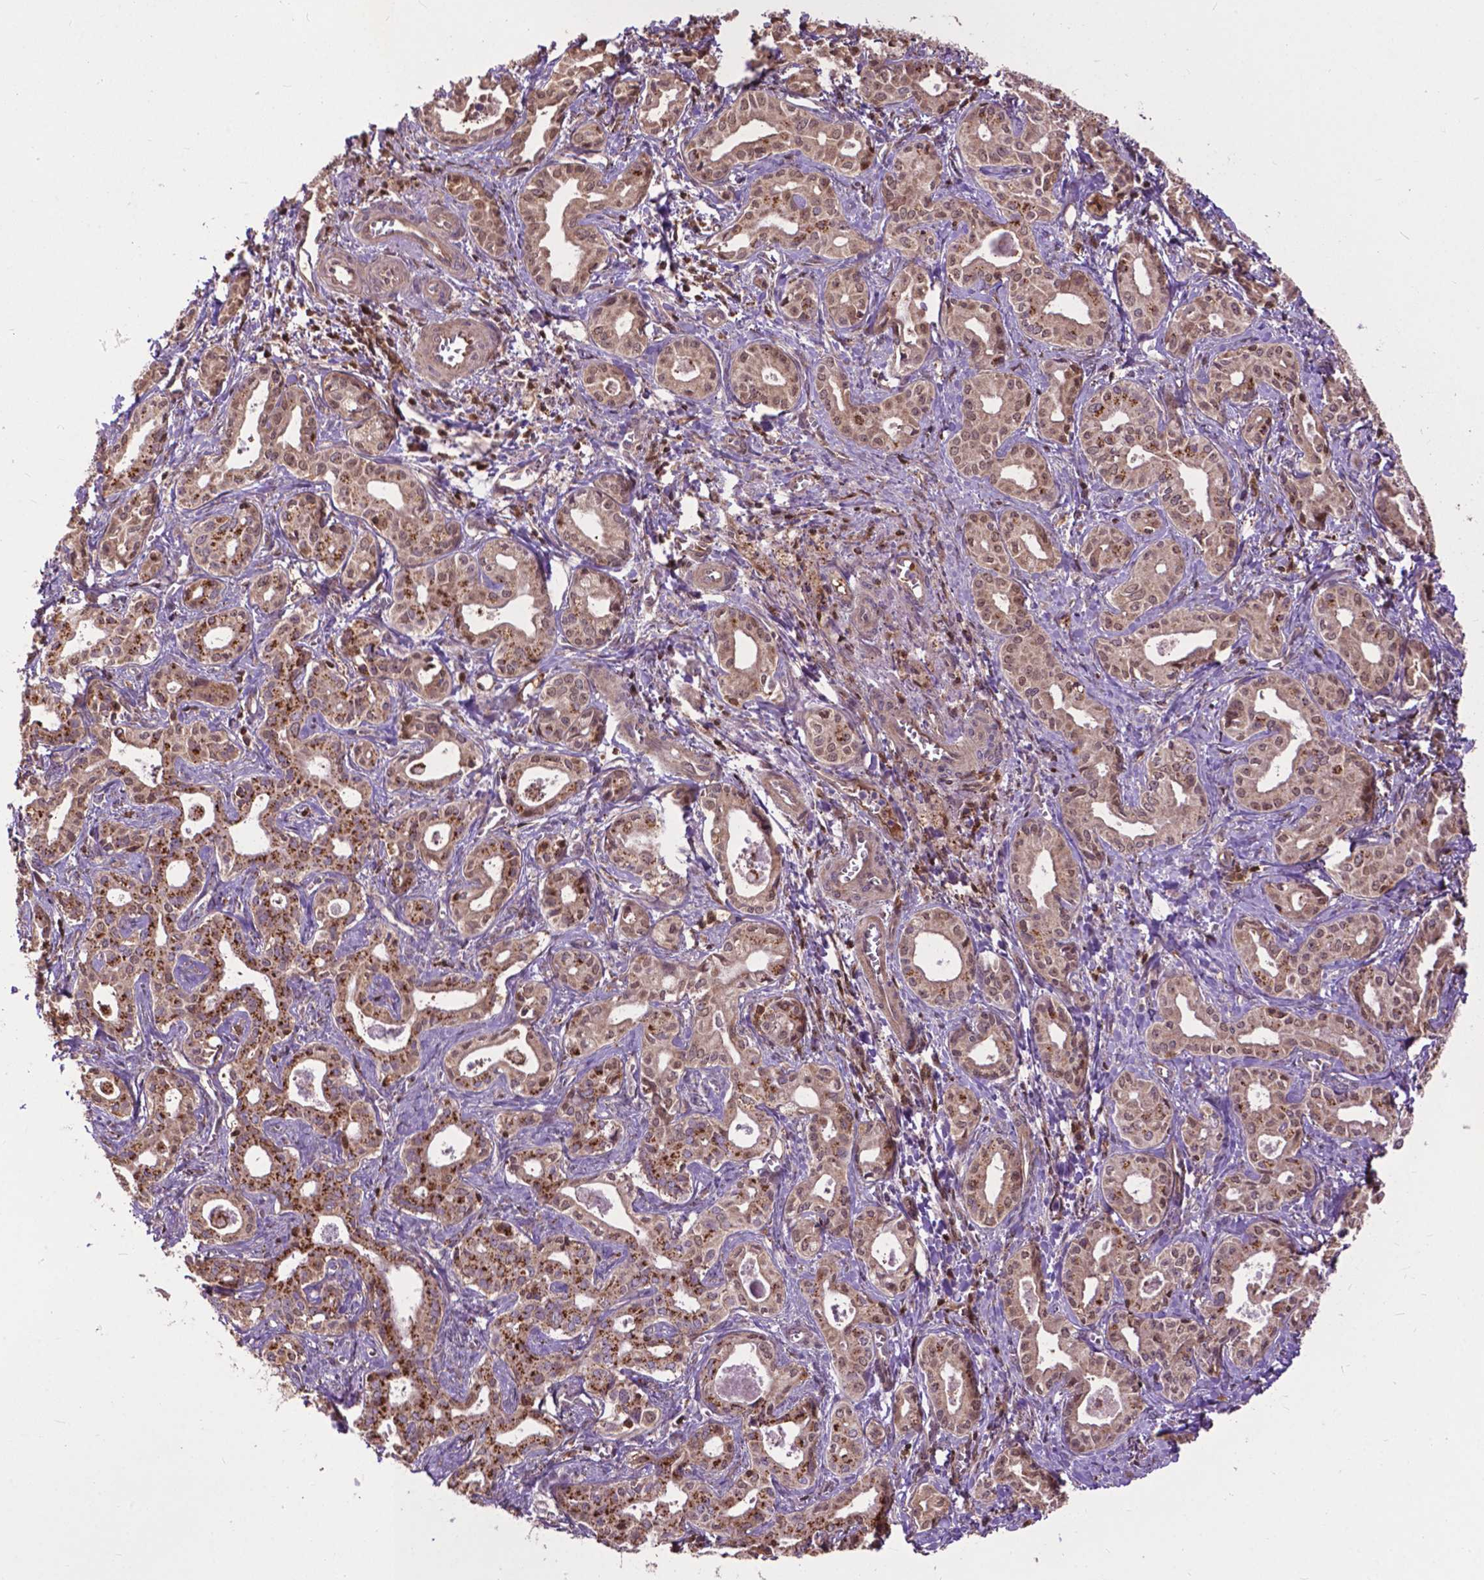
{"staining": {"intensity": "moderate", "quantity": ">75%", "location": "cytoplasmic/membranous,nuclear"}, "tissue": "liver cancer", "cell_type": "Tumor cells", "image_type": "cancer", "snomed": [{"axis": "morphology", "description": "Cholangiocarcinoma"}, {"axis": "topography", "description": "Liver"}], "caption": "A high-resolution image shows immunohistochemistry staining of liver cancer, which displays moderate cytoplasmic/membranous and nuclear positivity in about >75% of tumor cells.", "gene": "CHMP4A", "patient": {"sex": "female", "age": 65}}